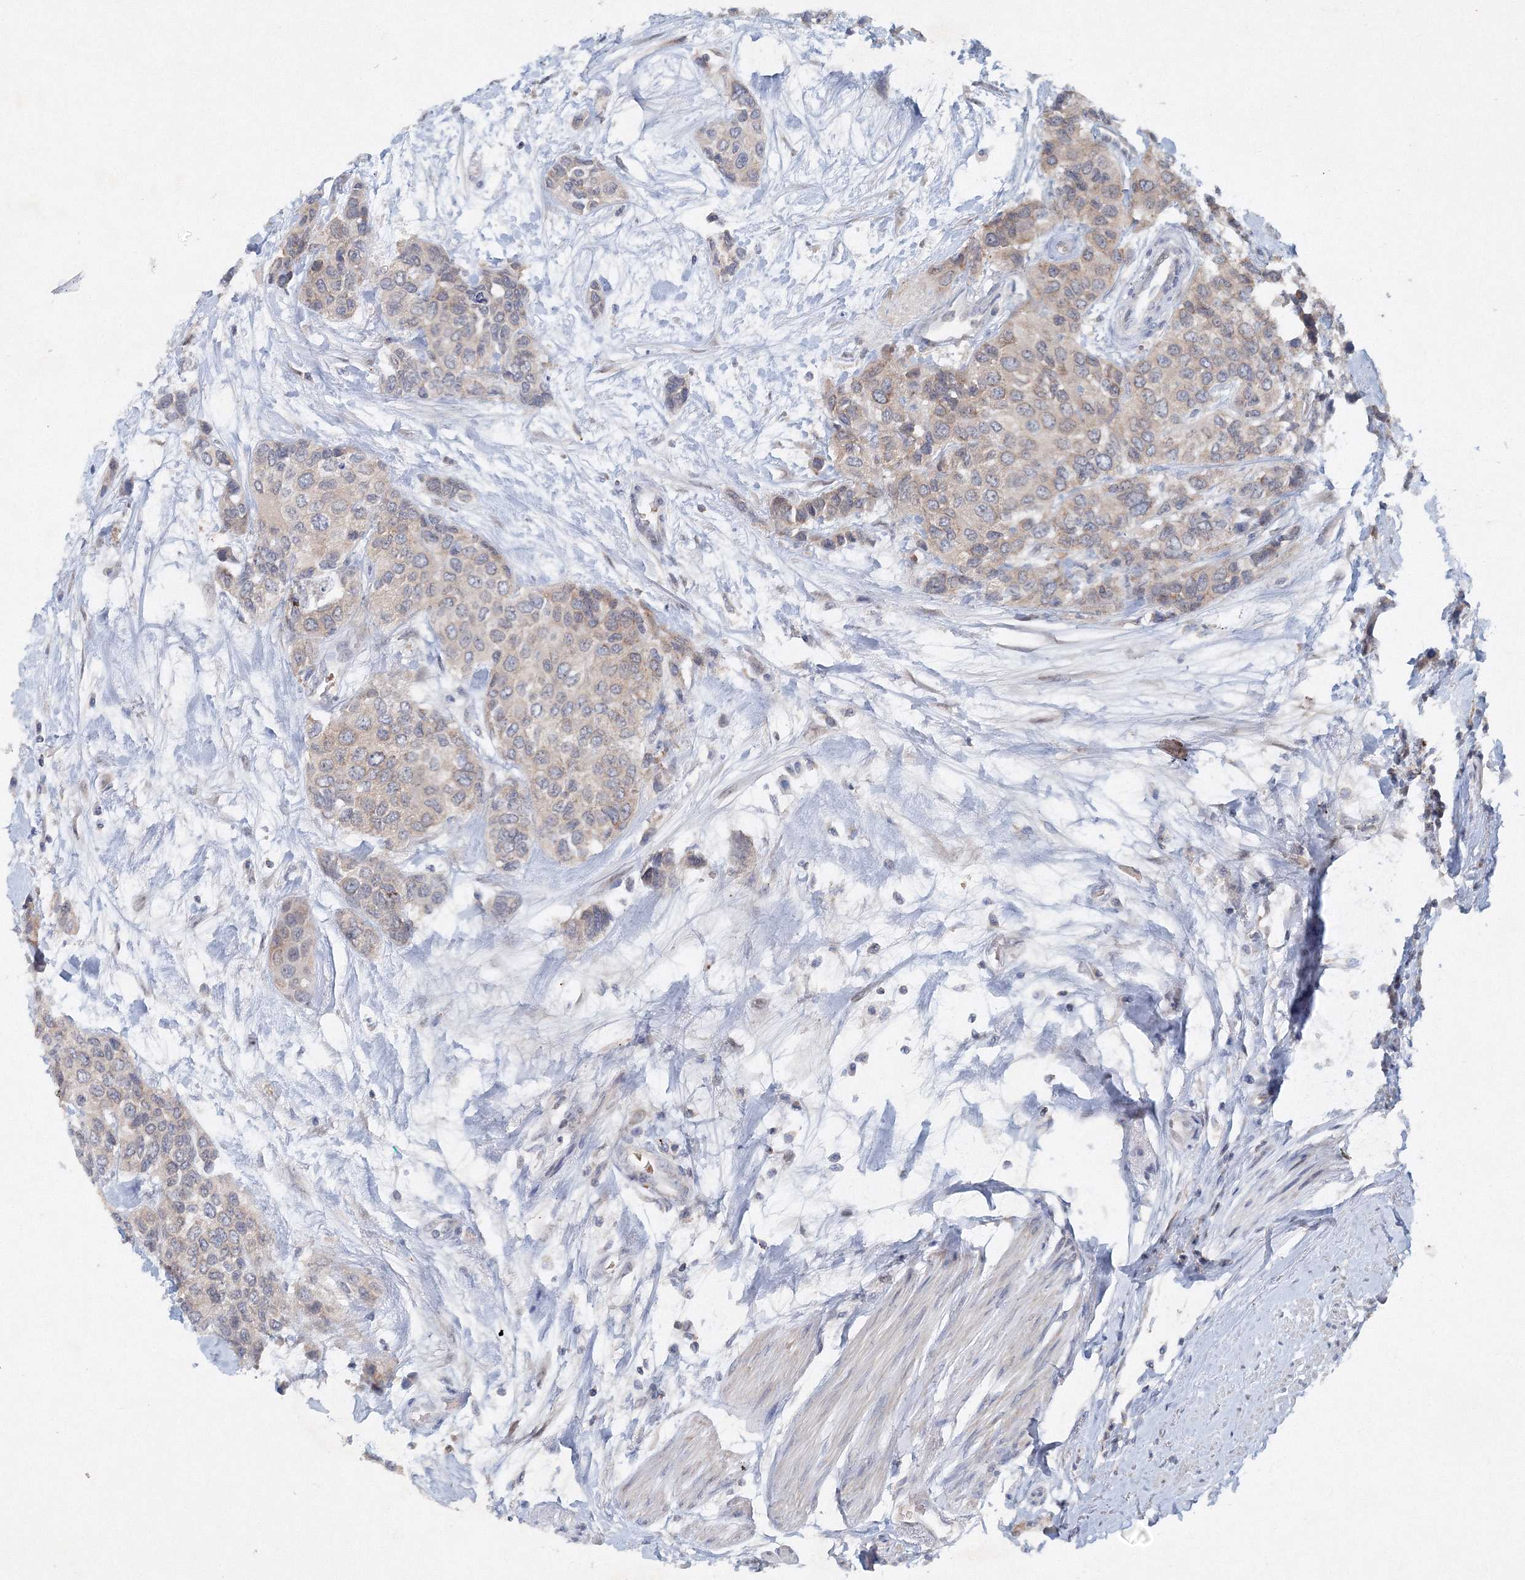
{"staining": {"intensity": "weak", "quantity": "<25%", "location": "cytoplasmic/membranous"}, "tissue": "urothelial cancer", "cell_type": "Tumor cells", "image_type": "cancer", "snomed": [{"axis": "morphology", "description": "Normal tissue, NOS"}, {"axis": "morphology", "description": "Urothelial carcinoma, High grade"}, {"axis": "topography", "description": "Vascular tissue"}, {"axis": "topography", "description": "Urinary bladder"}], "caption": "Urothelial carcinoma (high-grade) was stained to show a protein in brown. There is no significant staining in tumor cells. (Immunohistochemistry (ihc), brightfield microscopy, high magnification).", "gene": "SH3BP5", "patient": {"sex": "female", "age": 56}}